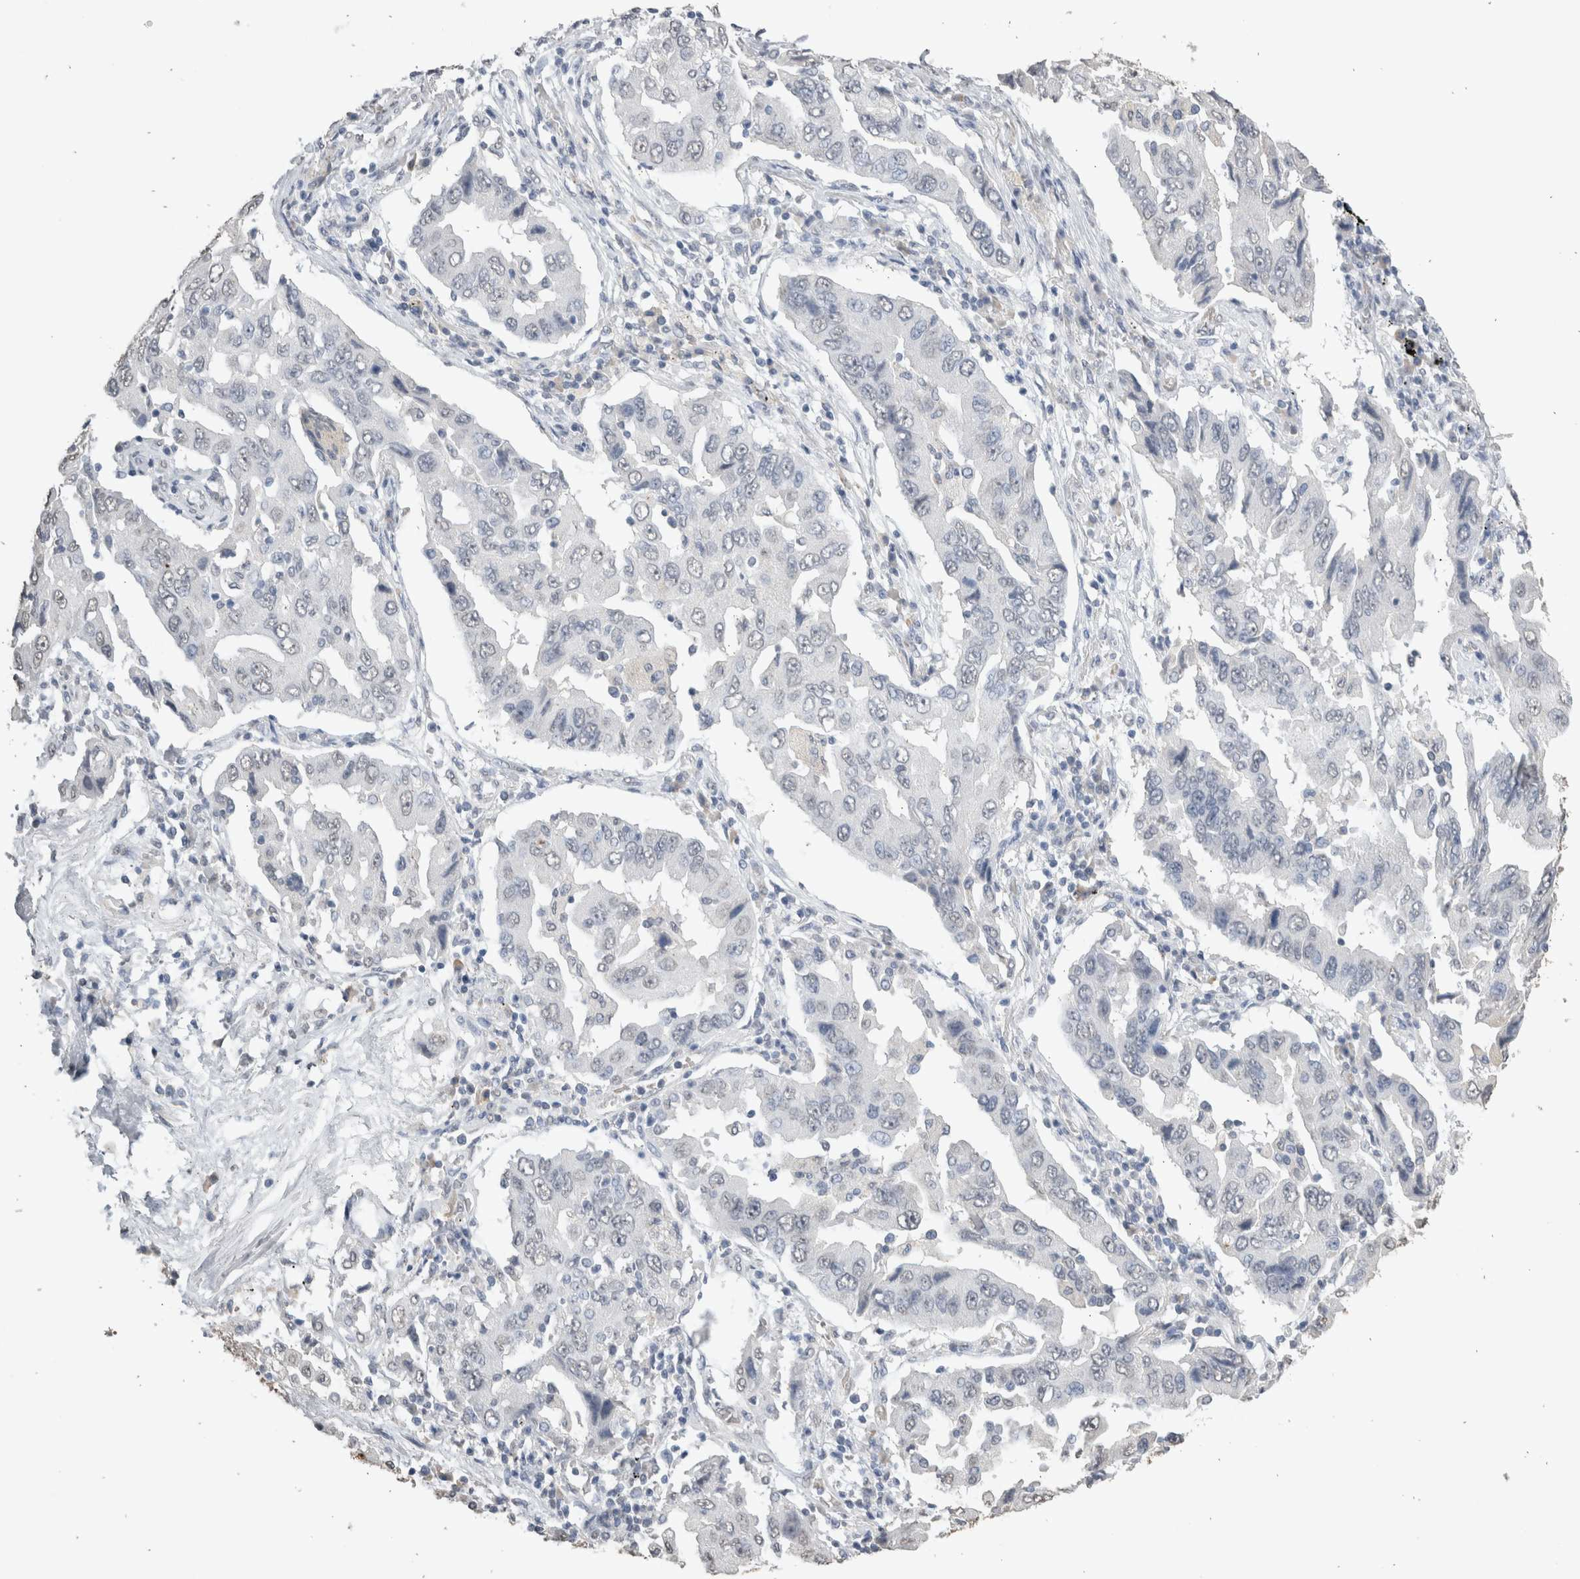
{"staining": {"intensity": "negative", "quantity": "none", "location": "none"}, "tissue": "lung cancer", "cell_type": "Tumor cells", "image_type": "cancer", "snomed": [{"axis": "morphology", "description": "Adenocarcinoma, NOS"}, {"axis": "topography", "description": "Lung"}], "caption": "Protein analysis of lung cancer (adenocarcinoma) shows no significant positivity in tumor cells. (DAB immunohistochemistry (IHC) with hematoxylin counter stain).", "gene": "LGALS2", "patient": {"sex": "female", "age": 65}}